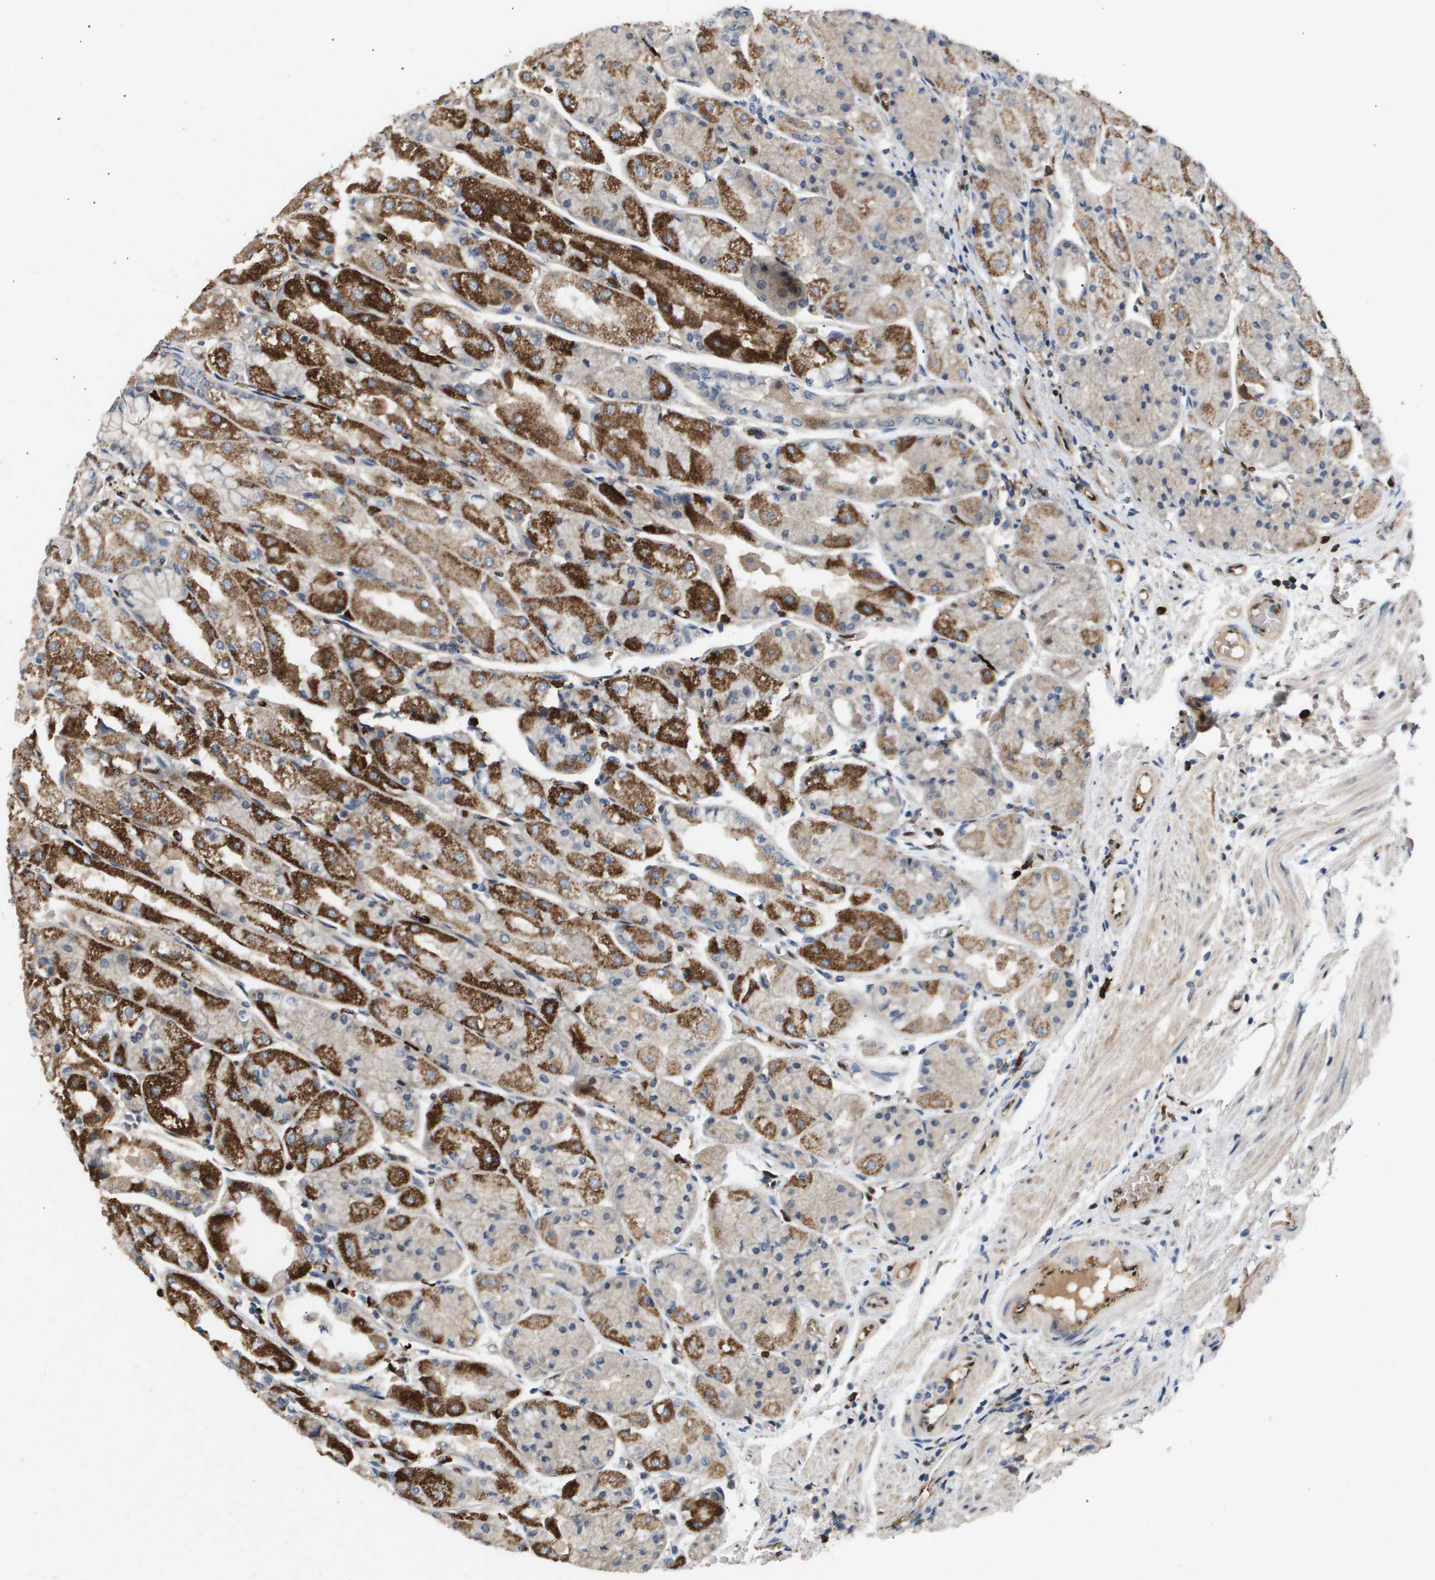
{"staining": {"intensity": "strong", "quantity": "<25%", "location": "cytoplasmic/membranous"}, "tissue": "stomach", "cell_type": "Glandular cells", "image_type": "normal", "snomed": [{"axis": "morphology", "description": "Normal tissue, NOS"}, {"axis": "topography", "description": "Stomach, upper"}], "caption": "This histopathology image reveals IHC staining of benign stomach, with medium strong cytoplasmic/membranous expression in approximately <25% of glandular cells.", "gene": "ERG", "patient": {"sex": "male", "age": 72}}